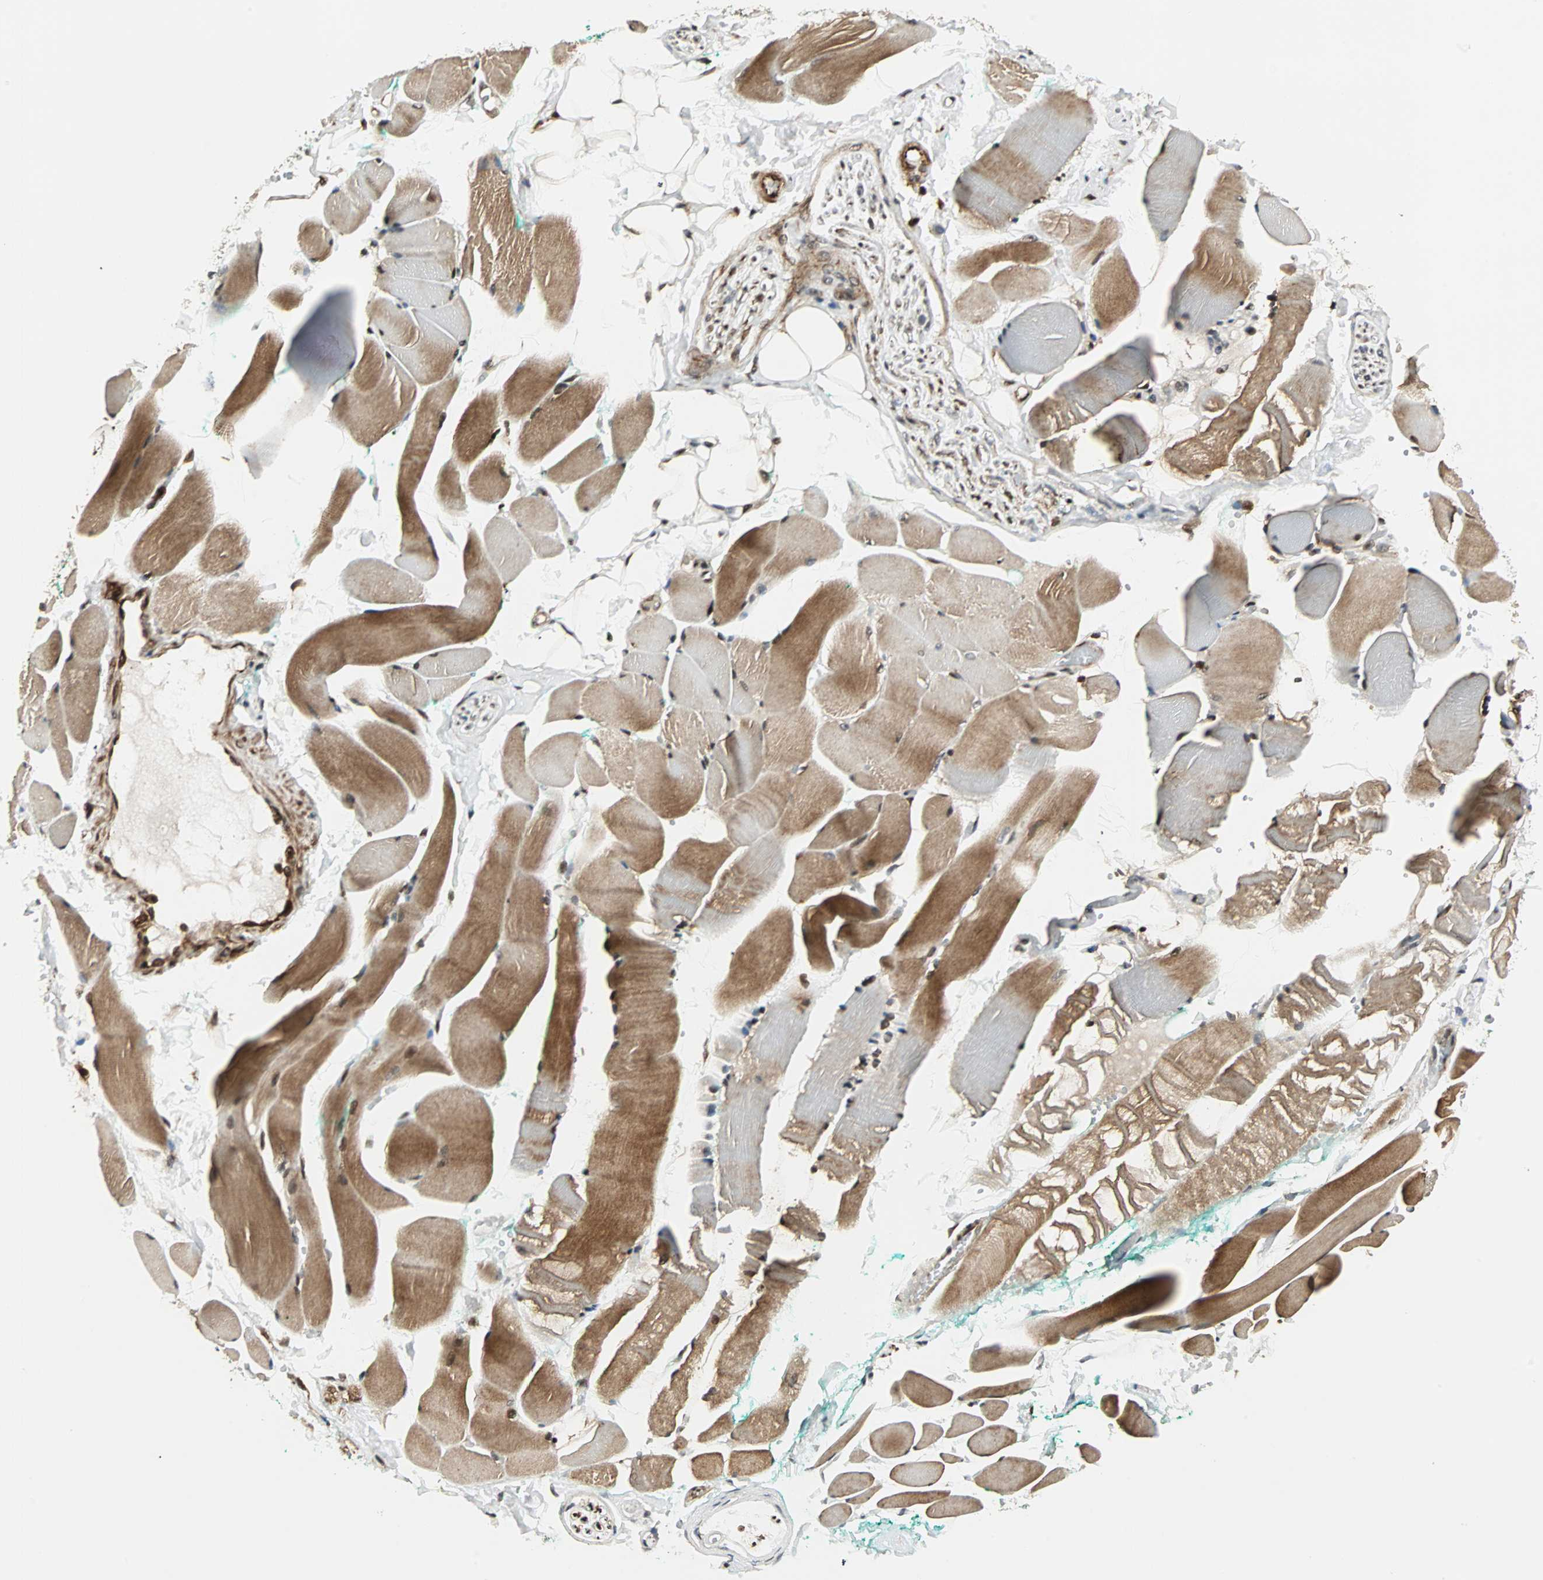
{"staining": {"intensity": "moderate", "quantity": ">75%", "location": "cytoplasmic/membranous"}, "tissue": "skeletal muscle", "cell_type": "Myocytes", "image_type": "normal", "snomed": [{"axis": "morphology", "description": "Normal tissue, NOS"}, {"axis": "topography", "description": "Skeletal muscle"}, {"axis": "topography", "description": "Peripheral nerve tissue"}], "caption": "Immunohistochemical staining of benign skeletal muscle displays moderate cytoplasmic/membranous protein staining in approximately >75% of myocytes. The staining is performed using DAB (3,3'-diaminobenzidine) brown chromogen to label protein expression. The nuclei are counter-stained blue using hematoxylin.", "gene": "ZBED9", "patient": {"sex": "female", "age": 84}}